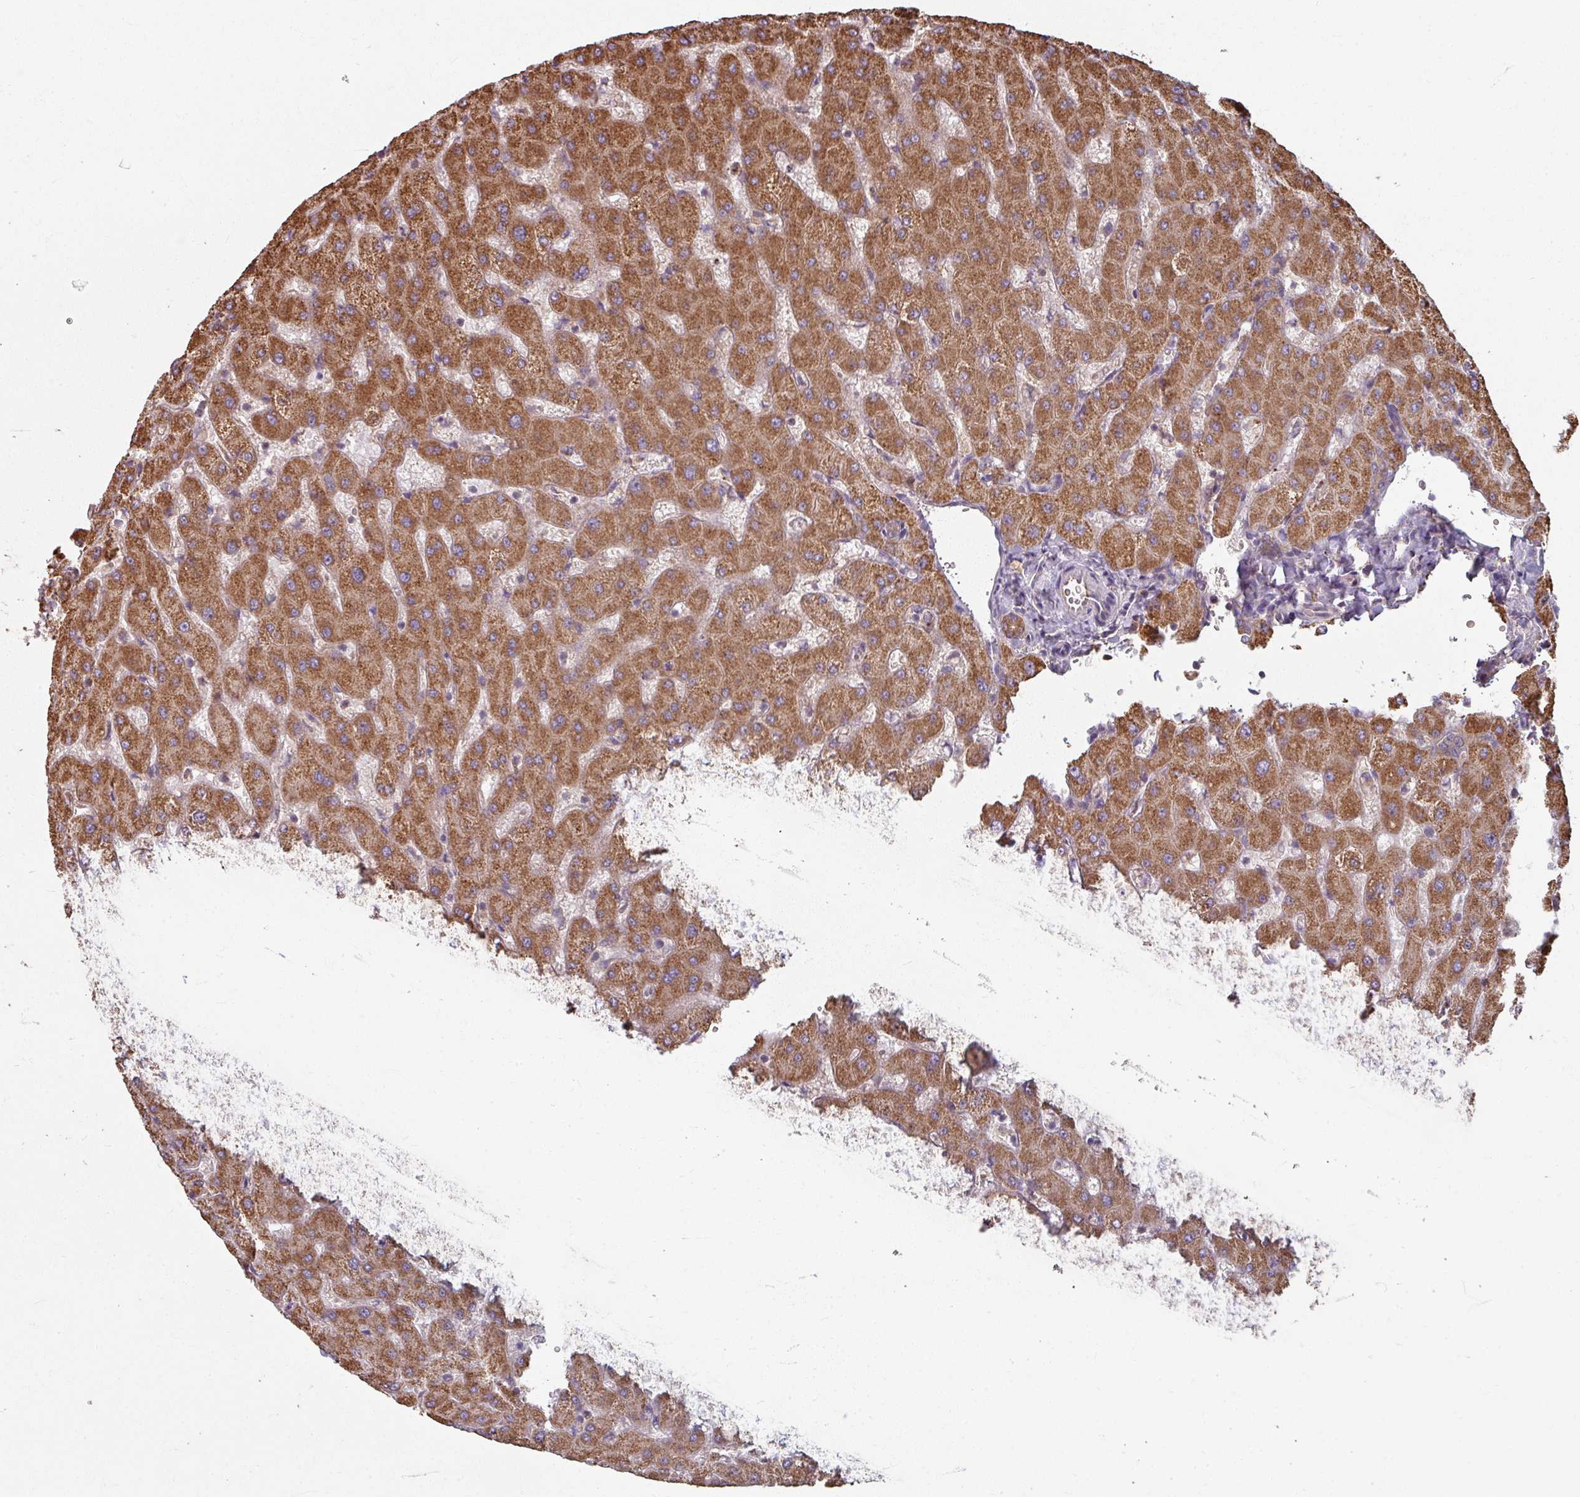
{"staining": {"intensity": "weak", "quantity": "<25%", "location": "cytoplasmic/membranous"}, "tissue": "liver", "cell_type": "Cholangiocytes", "image_type": "normal", "snomed": [{"axis": "morphology", "description": "Normal tissue, NOS"}, {"axis": "topography", "description": "Liver"}], "caption": "Cholangiocytes show no significant positivity in normal liver. (DAB immunohistochemistry, high magnification).", "gene": "CCDC68", "patient": {"sex": "female", "age": 63}}